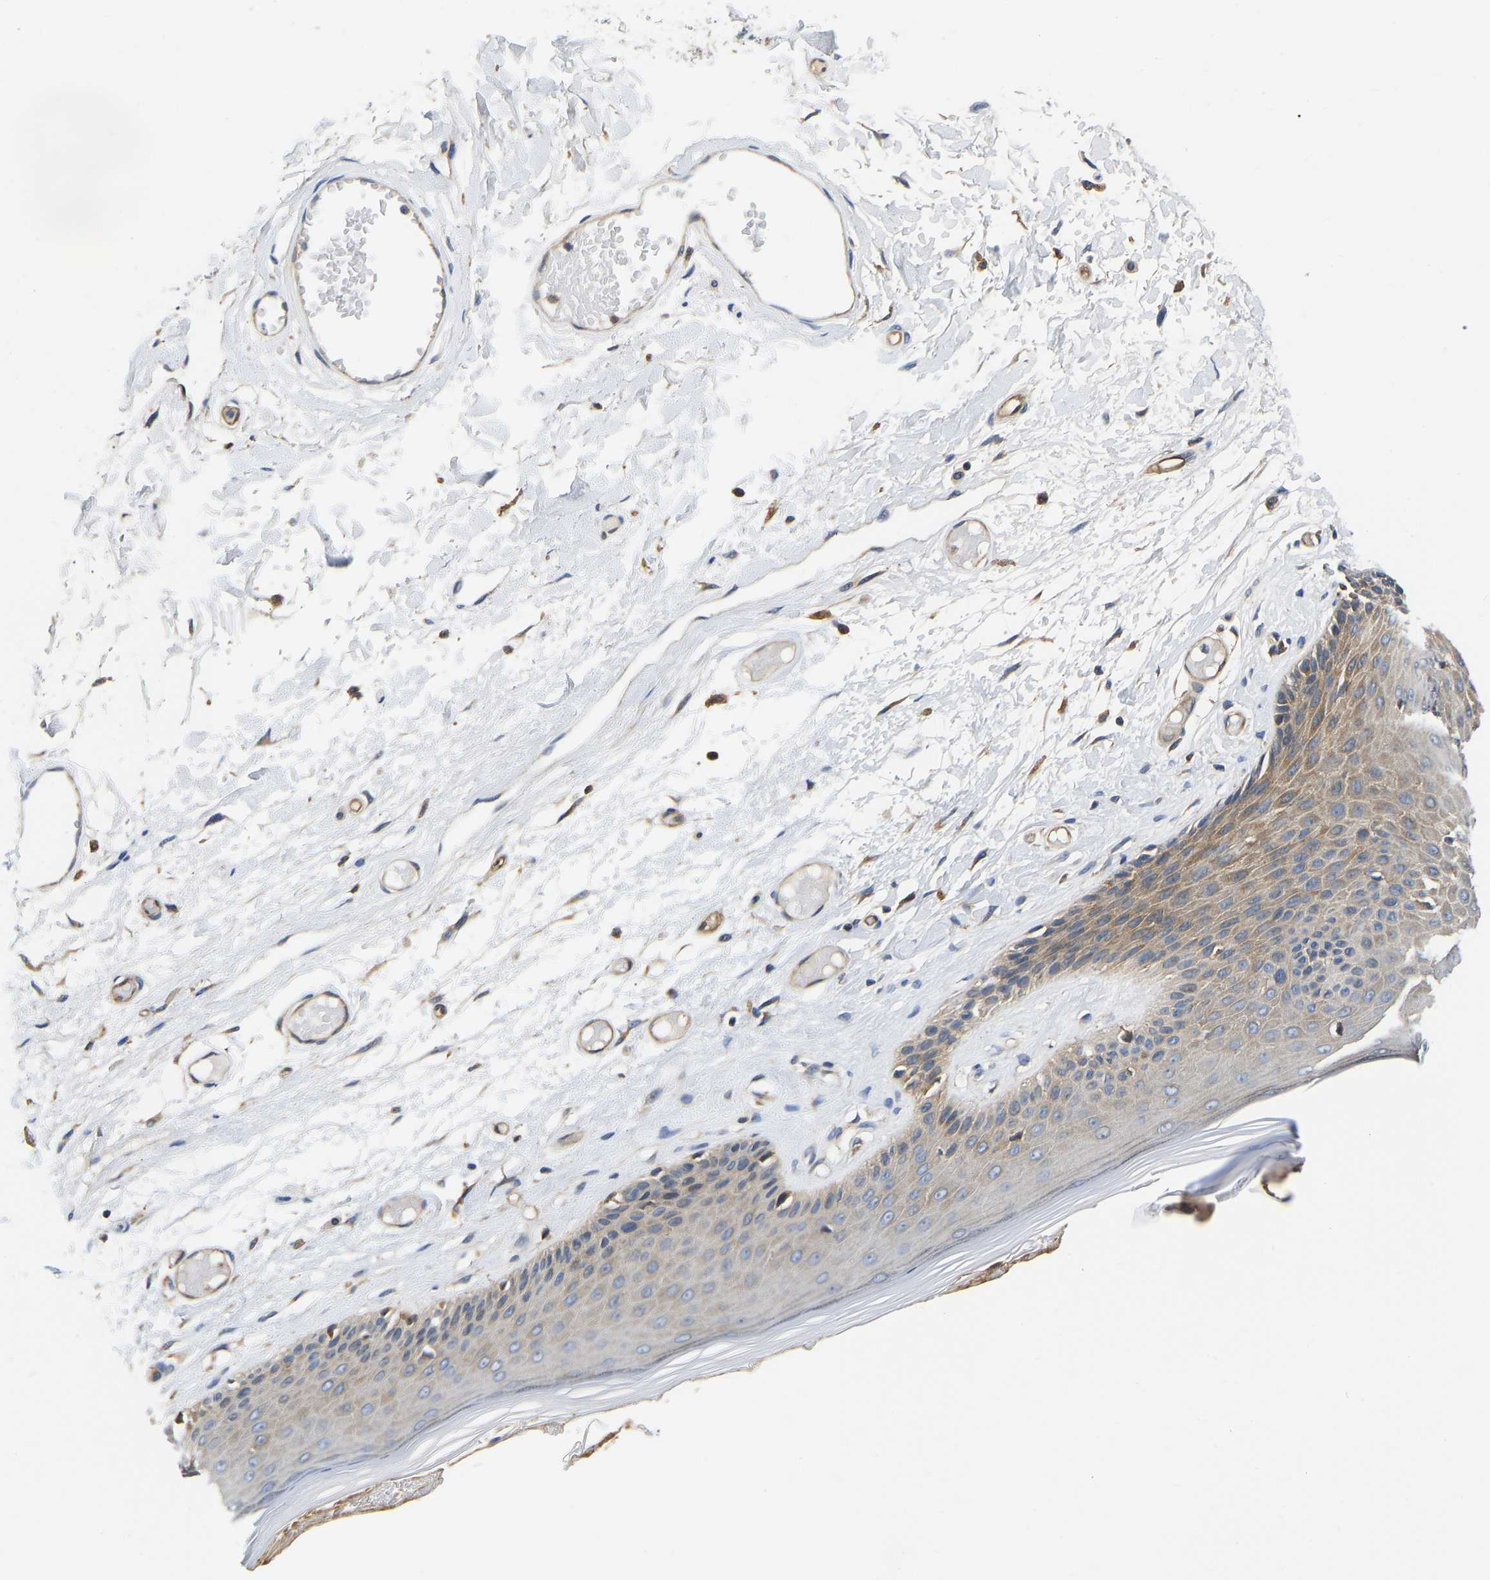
{"staining": {"intensity": "moderate", "quantity": "25%-75%", "location": "cytoplasmic/membranous"}, "tissue": "skin", "cell_type": "Epidermal cells", "image_type": "normal", "snomed": [{"axis": "morphology", "description": "Normal tissue, NOS"}, {"axis": "topography", "description": "Vulva"}], "caption": "Benign skin displays moderate cytoplasmic/membranous positivity in about 25%-75% of epidermal cells, visualized by immunohistochemistry.", "gene": "FLNB", "patient": {"sex": "female", "age": 73}}